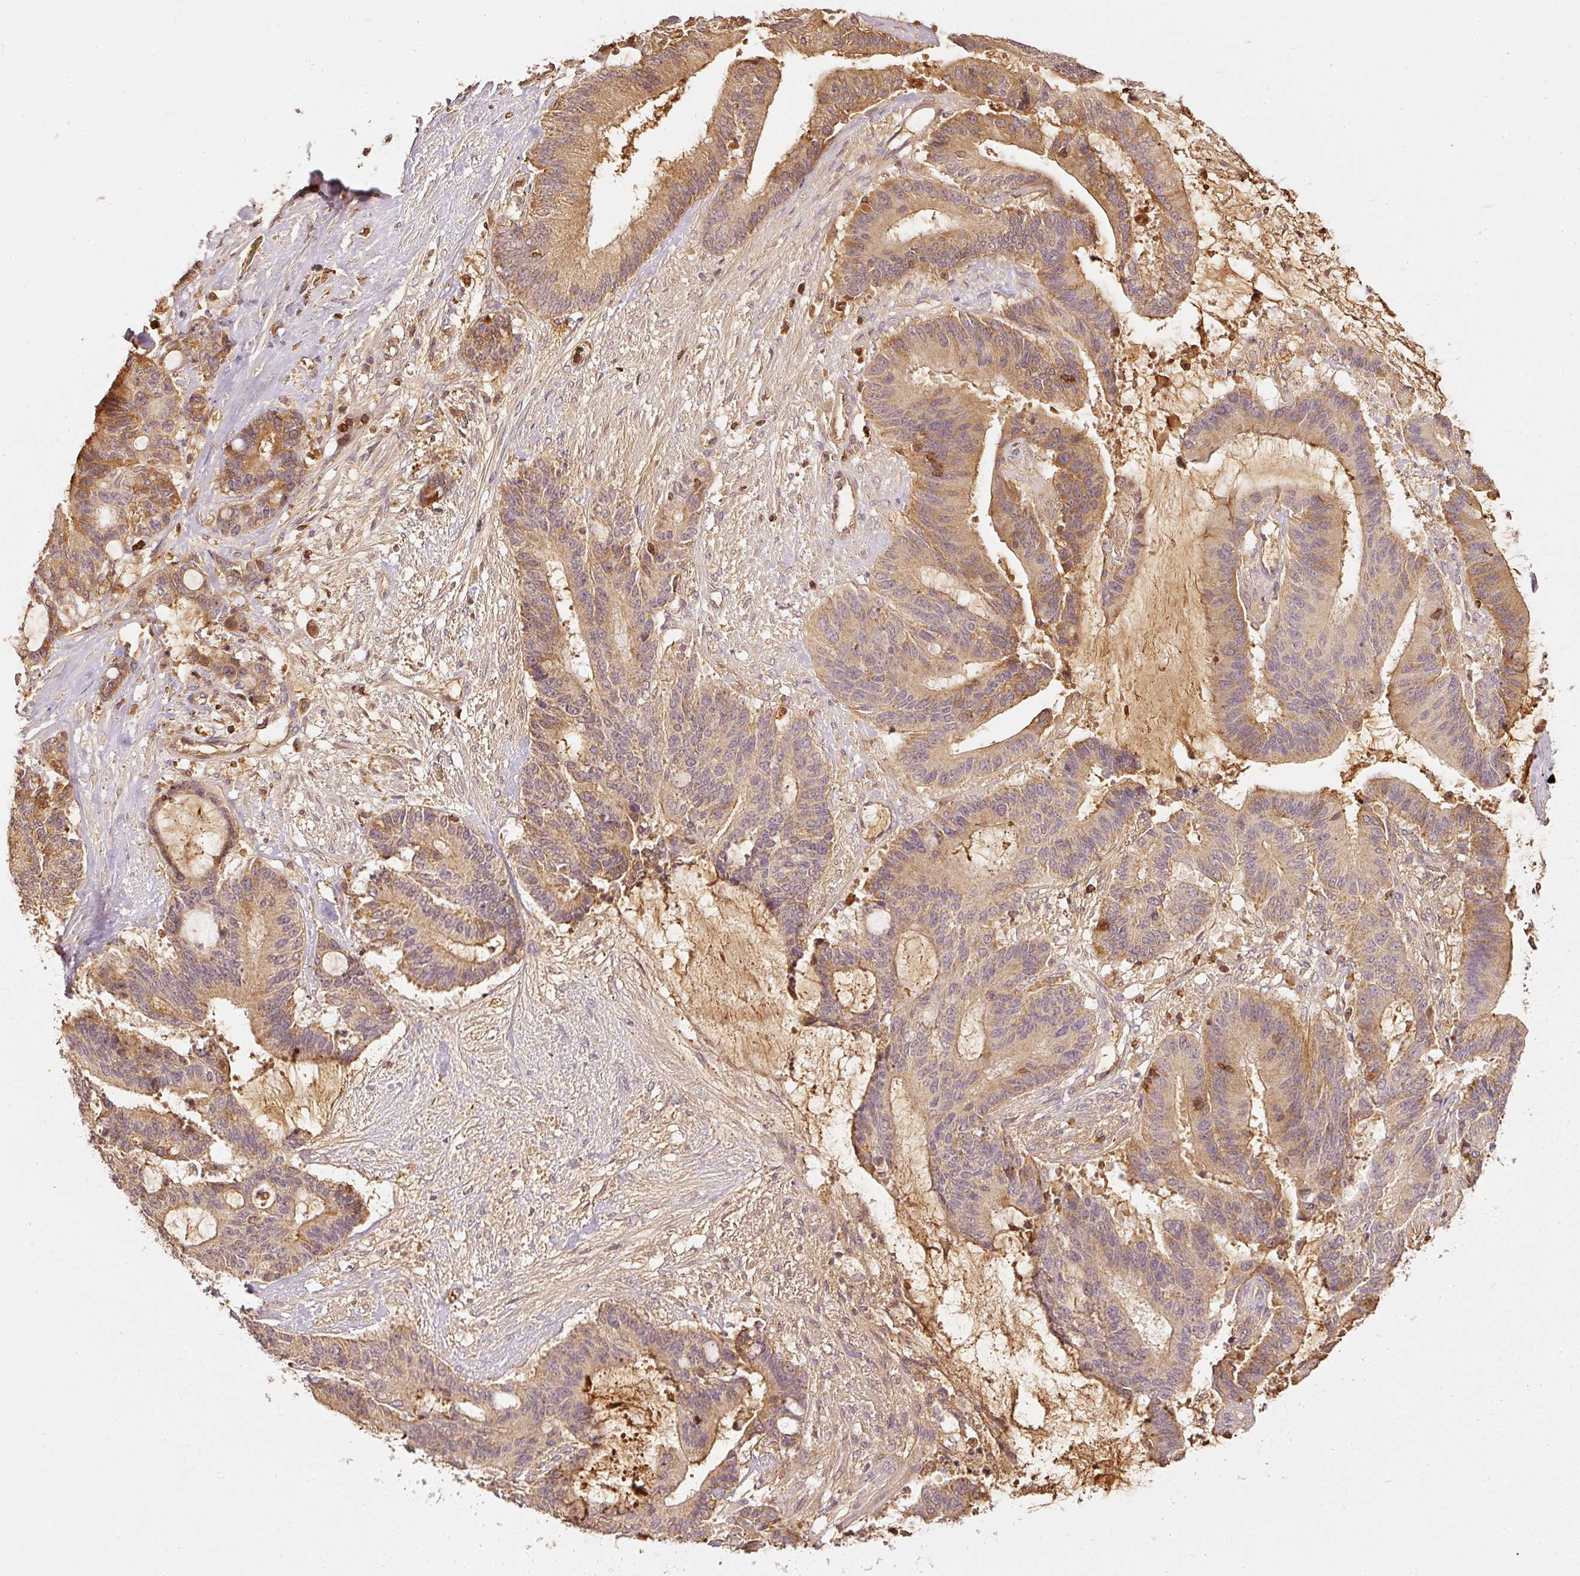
{"staining": {"intensity": "moderate", "quantity": ">75%", "location": "cytoplasmic/membranous"}, "tissue": "liver cancer", "cell_type": "Tumor cells", "image_type": "cancer", "snomed": [{"axis": "morphology", "description": "Normal tissue, NOS"}, {"axis": "morphology", "description": "Cholangiocarcinoma"}, {"axis": "topography", "description": "Liver"}, {"axis": "topography", "description": "Peripheral nerve tissue"}], "caption": "Liver cancer (cholangiocarcinoma) stained with DAB immunohistochemistry reveals medium levels of moderate cytoplasmic/membranous staining in approximately >75% of tumor cells.", "gene": "EVL", "patient": {"sex": "female", "age": 73}}